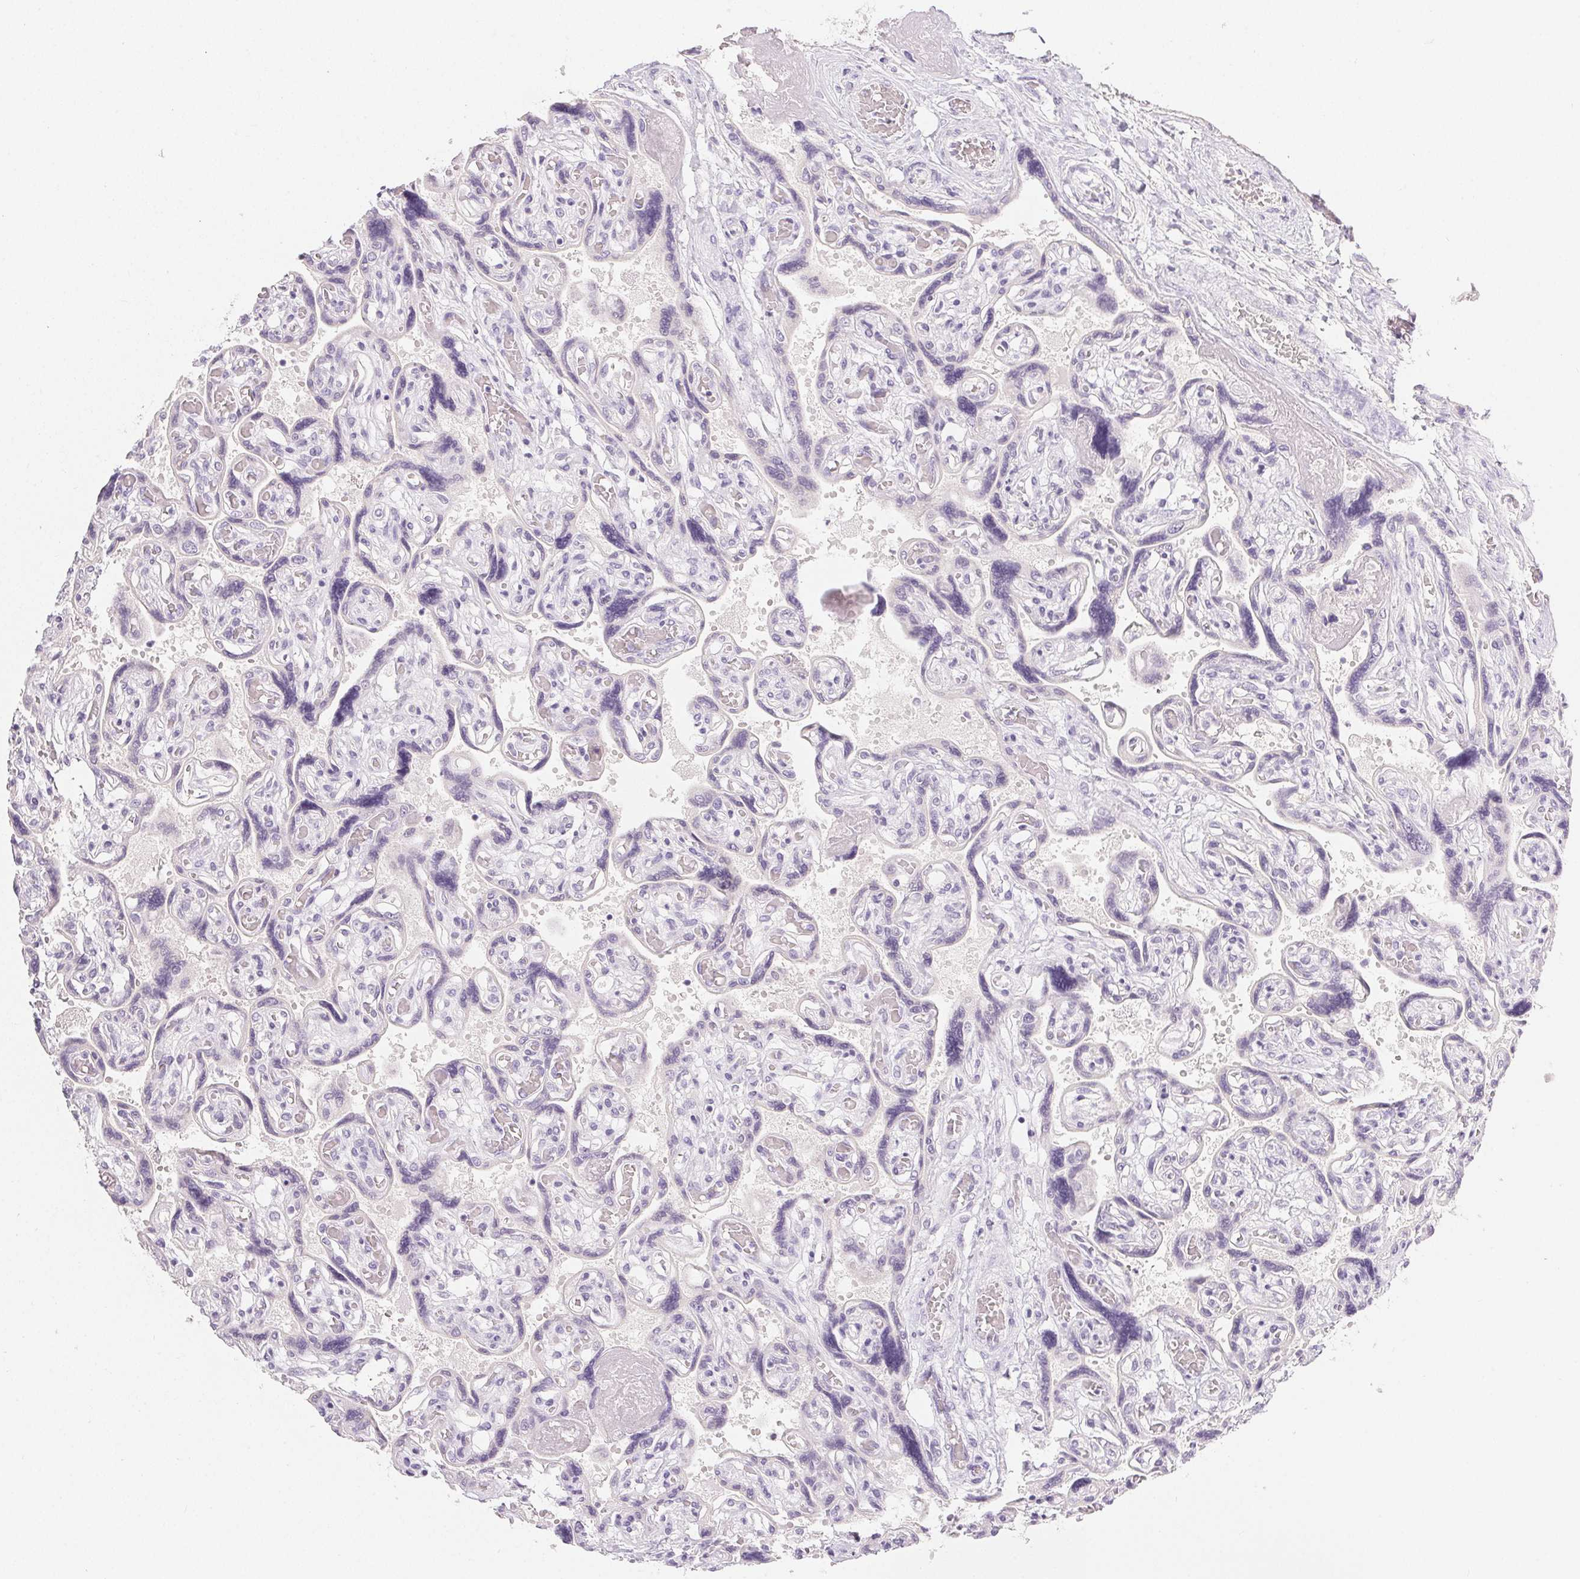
{"staining": {"intensity": "negative", "quantity": "none", "location": "none"}, "tissue": "placenta", "cell_type": "Decidual cells", "image_type": "normal", "snomed": [{"axis": "morphology", "description": "Normal tissue, NOS"}, {"axis": "topography", "description": "Placenta"}], "caption": "Immunohistochemical staining of unremarkable placenta displays no significant staining in decidual cells. (DAB (3,3'-diaminobenzidine) immunohistochemistry with hematoxylin counter stain).", "gene": "MIOX", "patient": {"sex": "female", "age": 32}}